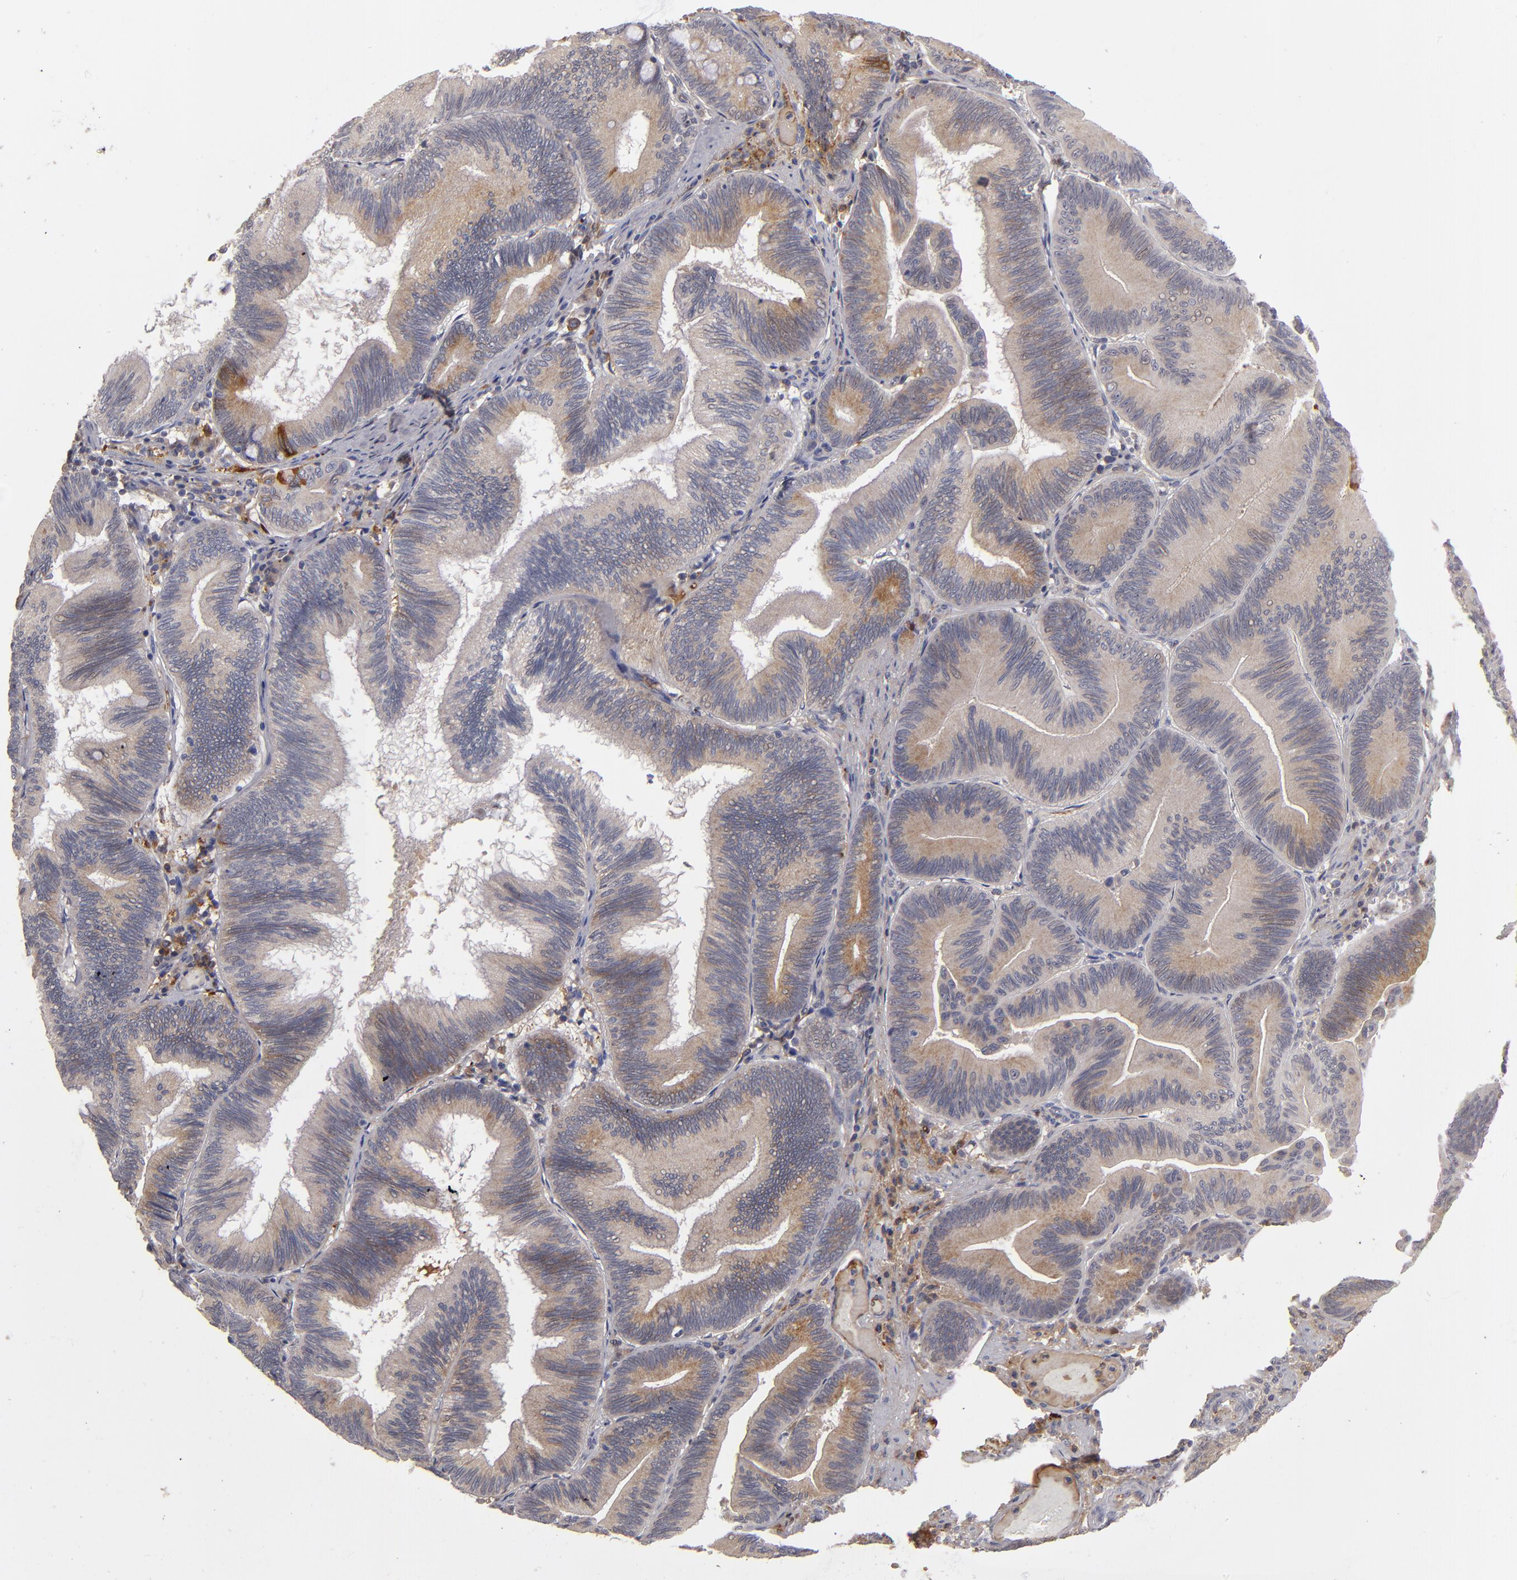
{"staining": {"intensity": "moderate", "quantity": ">75%", "location": "cytoplasmic/membranous"}, "tissue": "pancreatic cancer", "cell_type": "Tumor cells", "image_type": "cancer", "snomed": [{"axis": "morphology", "description": "Adenocarcinoma, NOS"}, {"axis": "topography", "description": "Pancreas"}], "caption": "The photomicrograph reveals a brown stain indicating the presence of a protein in the cytoplasmic/membranous of tumor cells in adenocarcinoma (pancreatic).", "gene": "EXD2", "patient": {"sex": "male", "age": 82}}